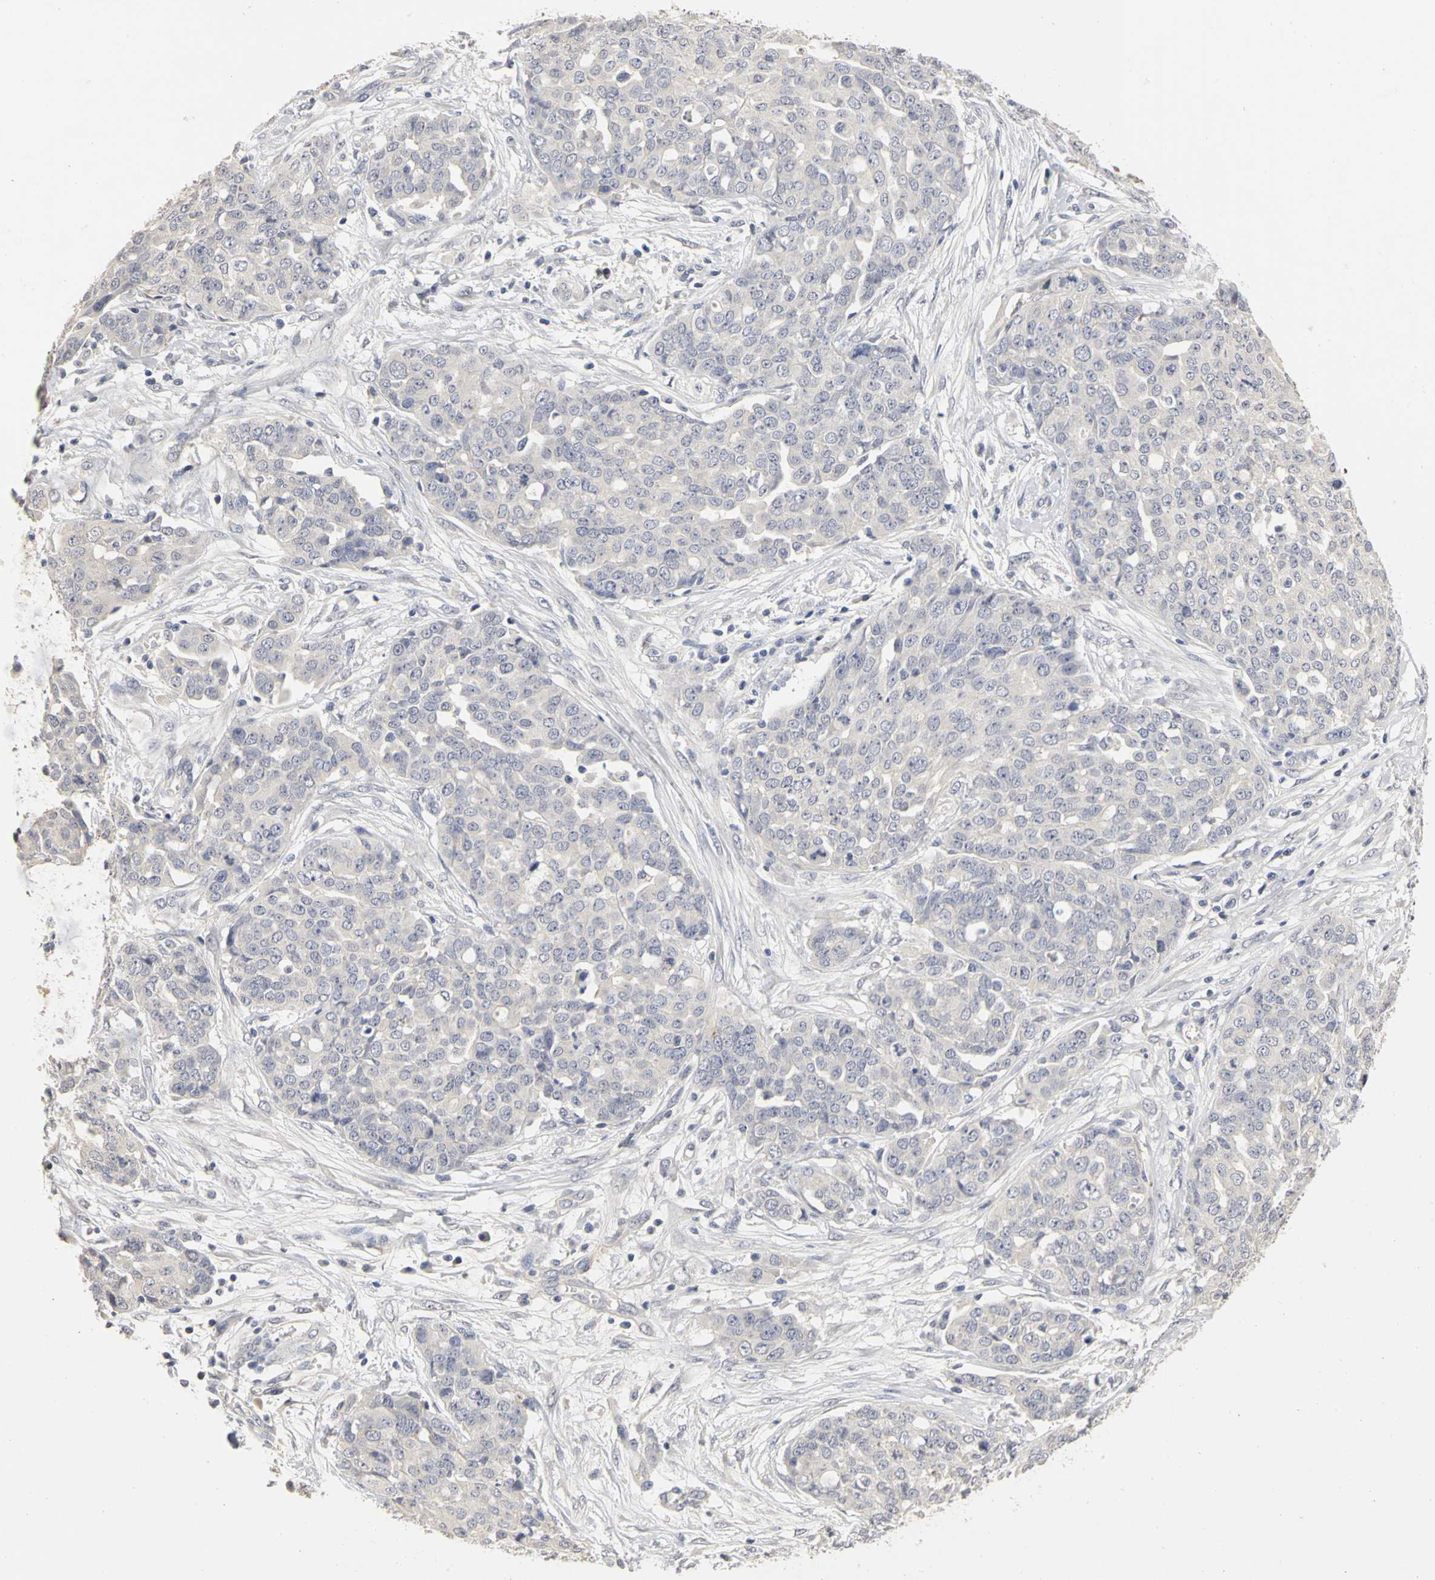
{"staining": {"intensity": "negative", "quantity": "none", "location": "none"}, "tissue": "ovarian cancer", "cell_type": "Tumor cells", "image_type": "cancer", "snomed": [{"axis": "morphology", "description": "Cystadenocarcinoma, serous, NOS"}, {"axis": "topography", "description": "Soft tissue"}, {"axis": "topography", "description": "Ovary"}], "caption": "The image displays no staining of tumor cells in ovarian serous cystadenocarcinoma.", "gene": "PGR", "patient": {"sex": "female", "age": 57}}